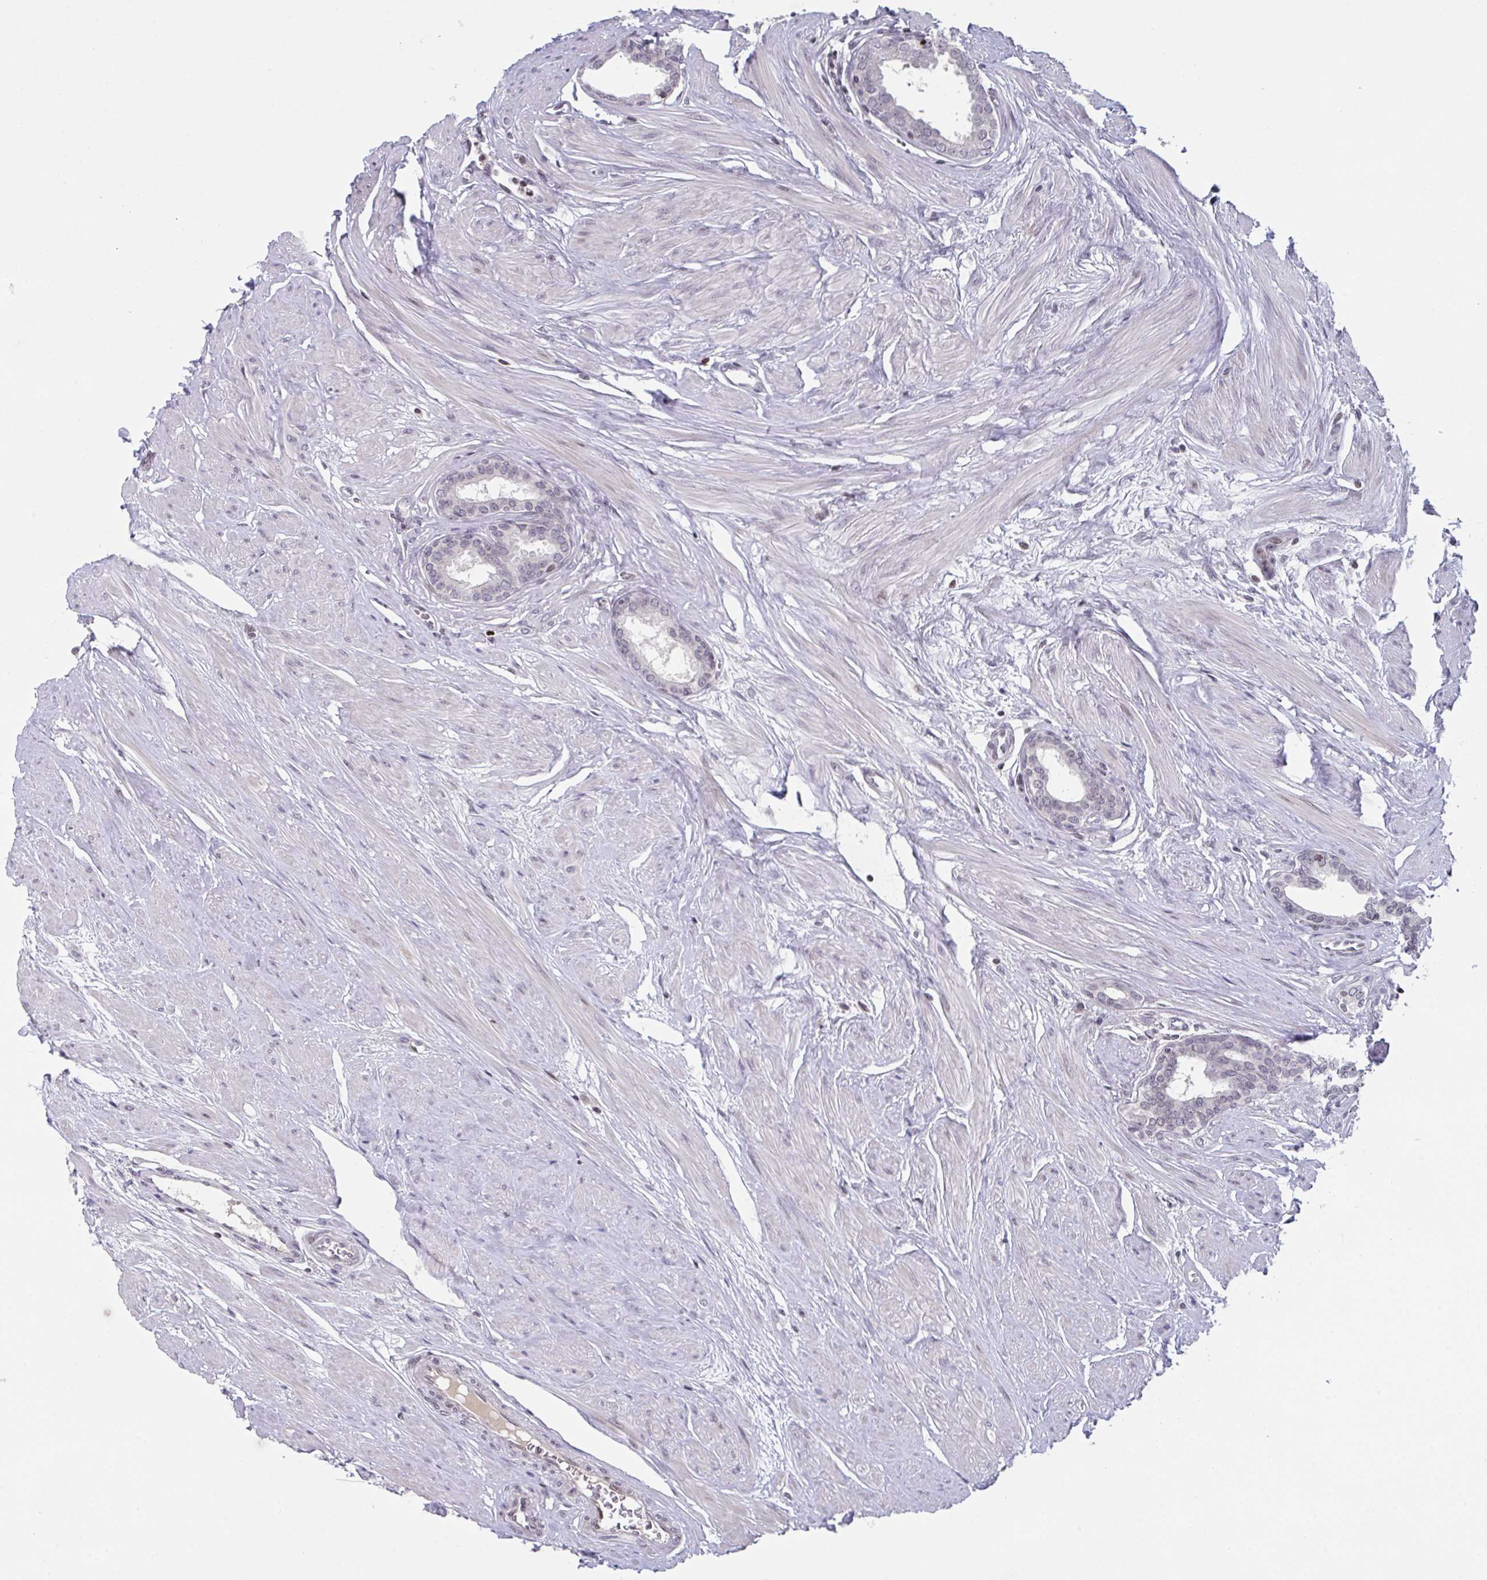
{"staining": {"intensity": "moderate", "quantity": "<25%", "location": "nuclear"}, "tissue": "prostate", "cell_type": "Glandular cells", "image_type": "normal", "snomed": [{"axis": "morphology", "description": "Normal tissue, NOS"}, {"axis": "topography", "description": "Prostate"}, {"axis": "topography", "description": "Peripheral nerve tissue"}], "caption": "Normal prostate exhibits moderate nuclear expression in approximately <25% of glandular cells.", "gene": "PCDHB8", "patient": {"sex": "male", "age": 55}}